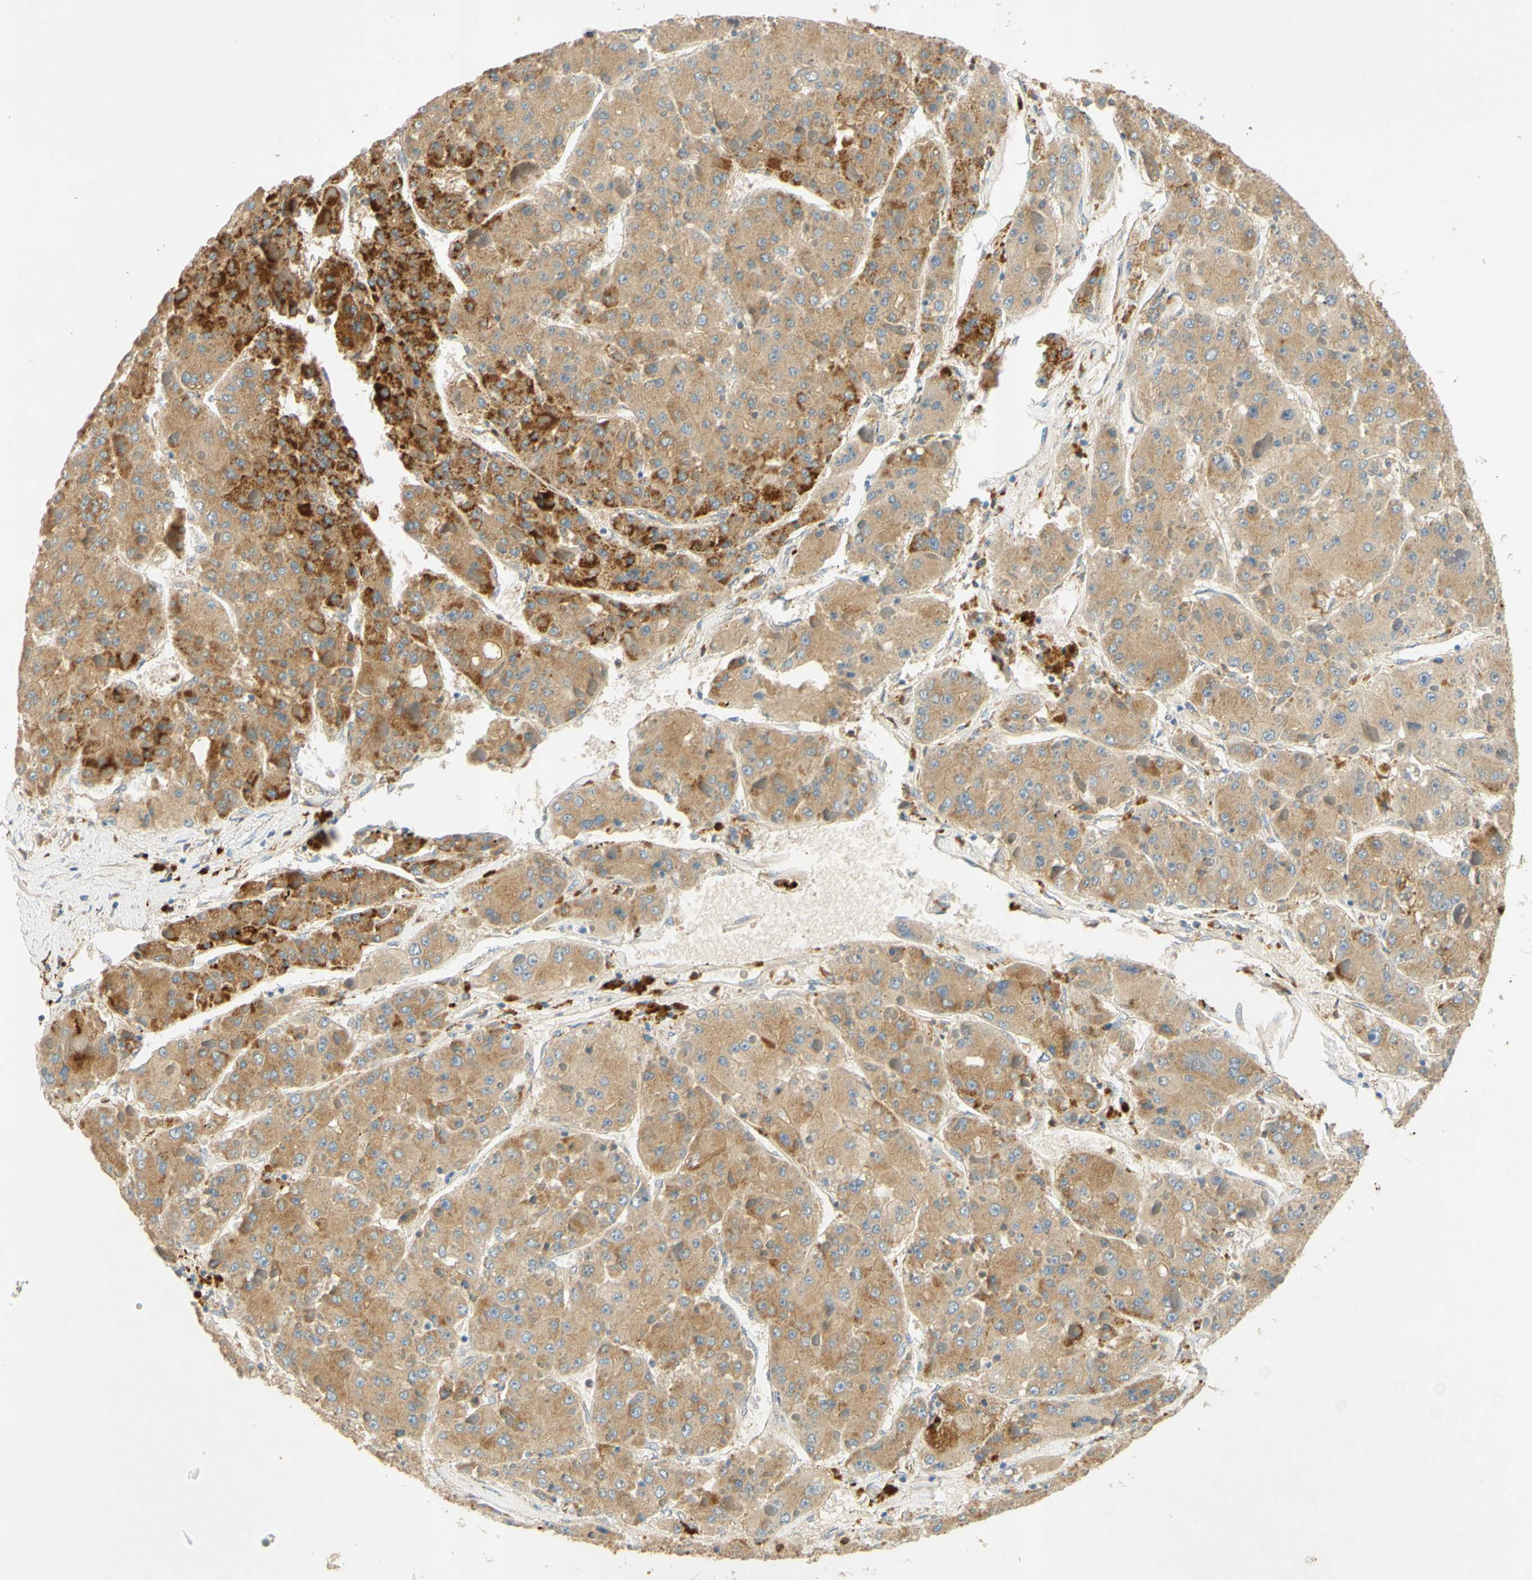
{"staining": {"intensity": "moderate", "quantity": ">75%", "location": "cytoplasmic/membranous"}, "tissue": "liver cancer", "cell_type": "Tumor cells", "image_type": "cancer", "snomed": [{"axis": "morphology", "description": "Carcinoma, Hepatocellular, NOS"}, {"axis": "topography", "description": "Liver"}], "caption": "Protein staining of liver cancer tissue shows moderate cytoplasmic/membranous staining in about >75% of tumor cells.", "gene": "ENTREP2", "patient": {"sex": "female", "age": 73}}